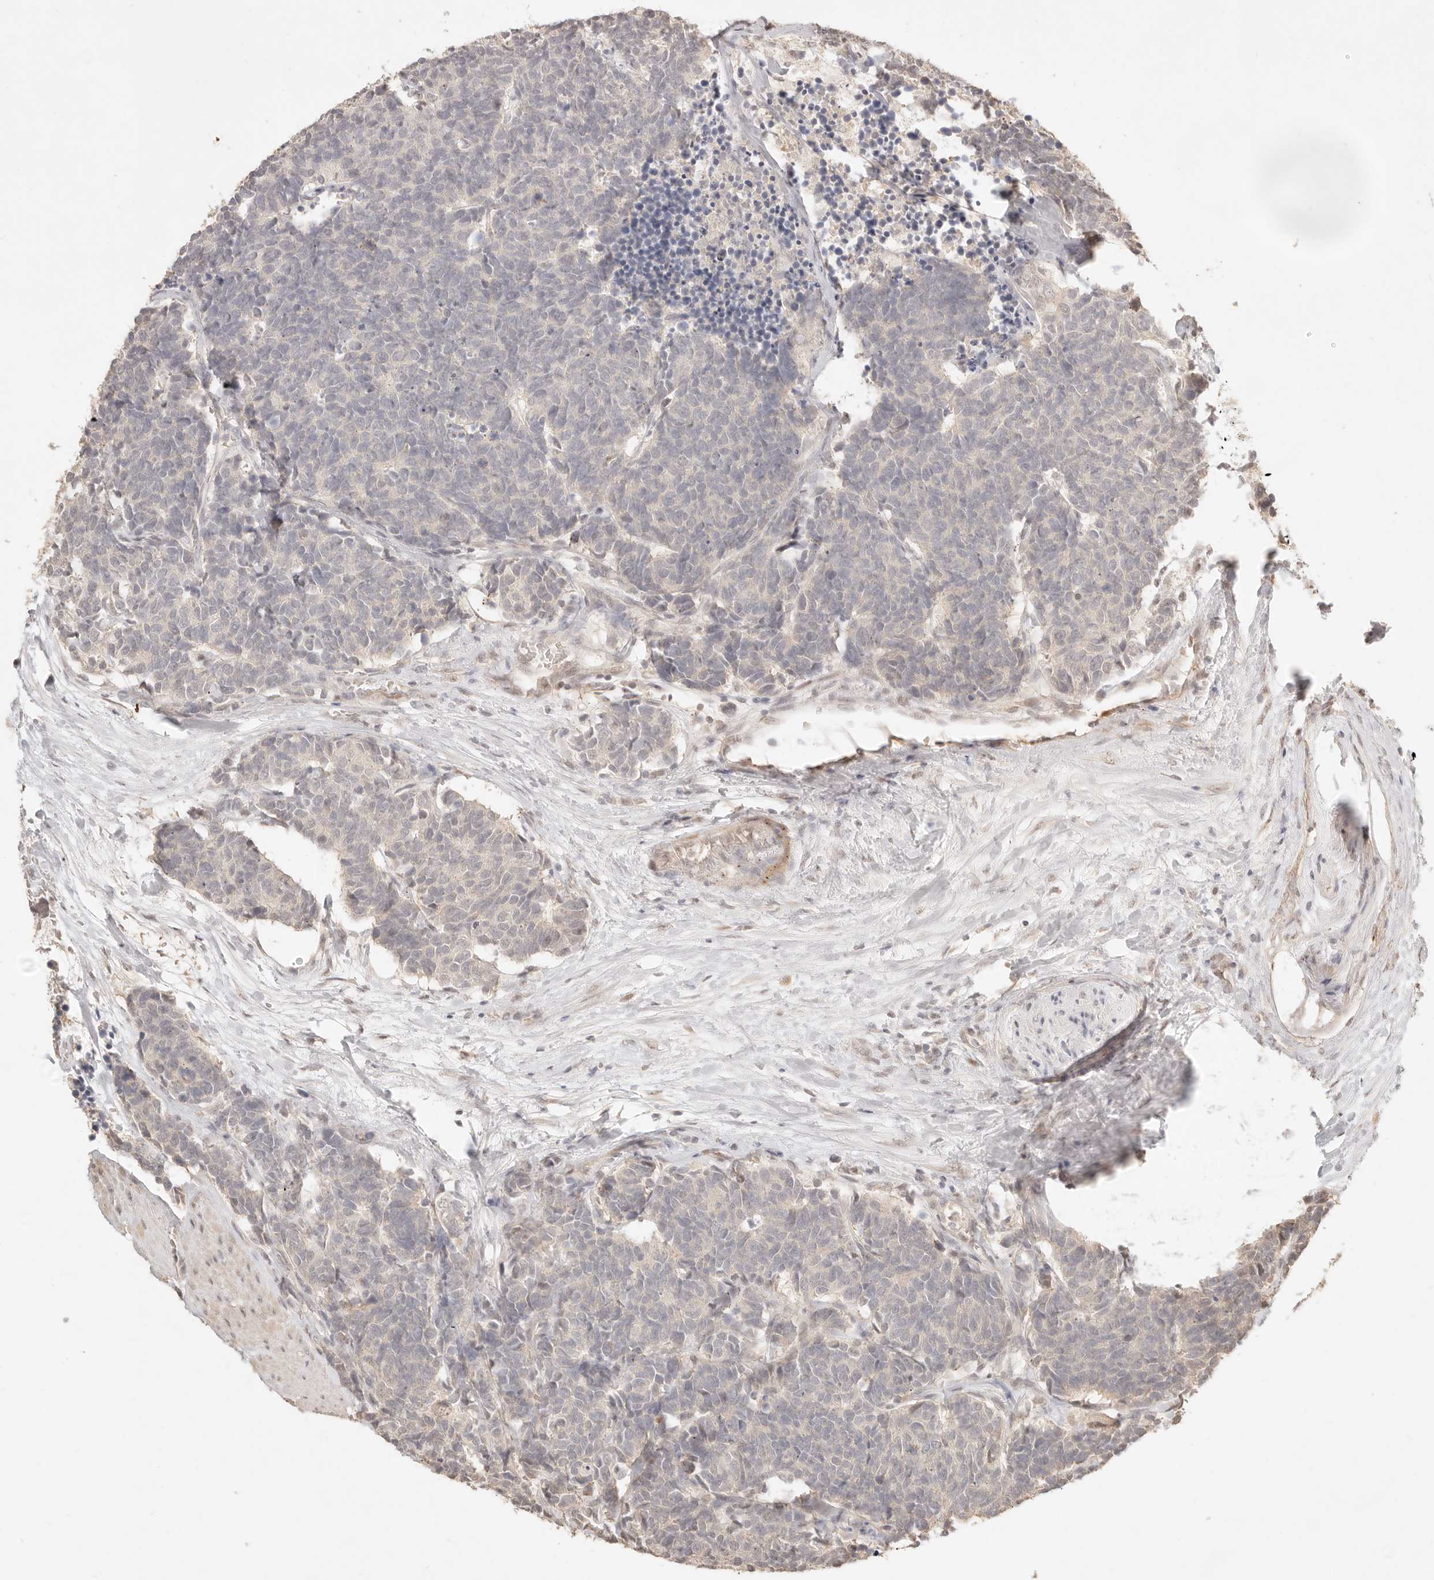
{"staining": {"intensity": "negative", "quantity": "none", "location": "none"}, "tissue": "carcinoid", "cell_type": "Tumor cells", "image_type": "cancer", "snomed": [{"axis": "morphology", "description": "Carcinoma, NOS"}, {"axis": "morphology", "description": "Carcinoid, malignant, NOS"}, {"axis": "topography", "description": "Urinary bladder"}], "caption": "The immunohistochemistry histopathology image has no significant positivity in tumor cells of carcinoma tissue. (DAB (3,3'-diaminobenzidine) IHC with hematoxylin counter stain).", "gene": "MEP1A", "patient": {"sex": "male", "age": 57}}